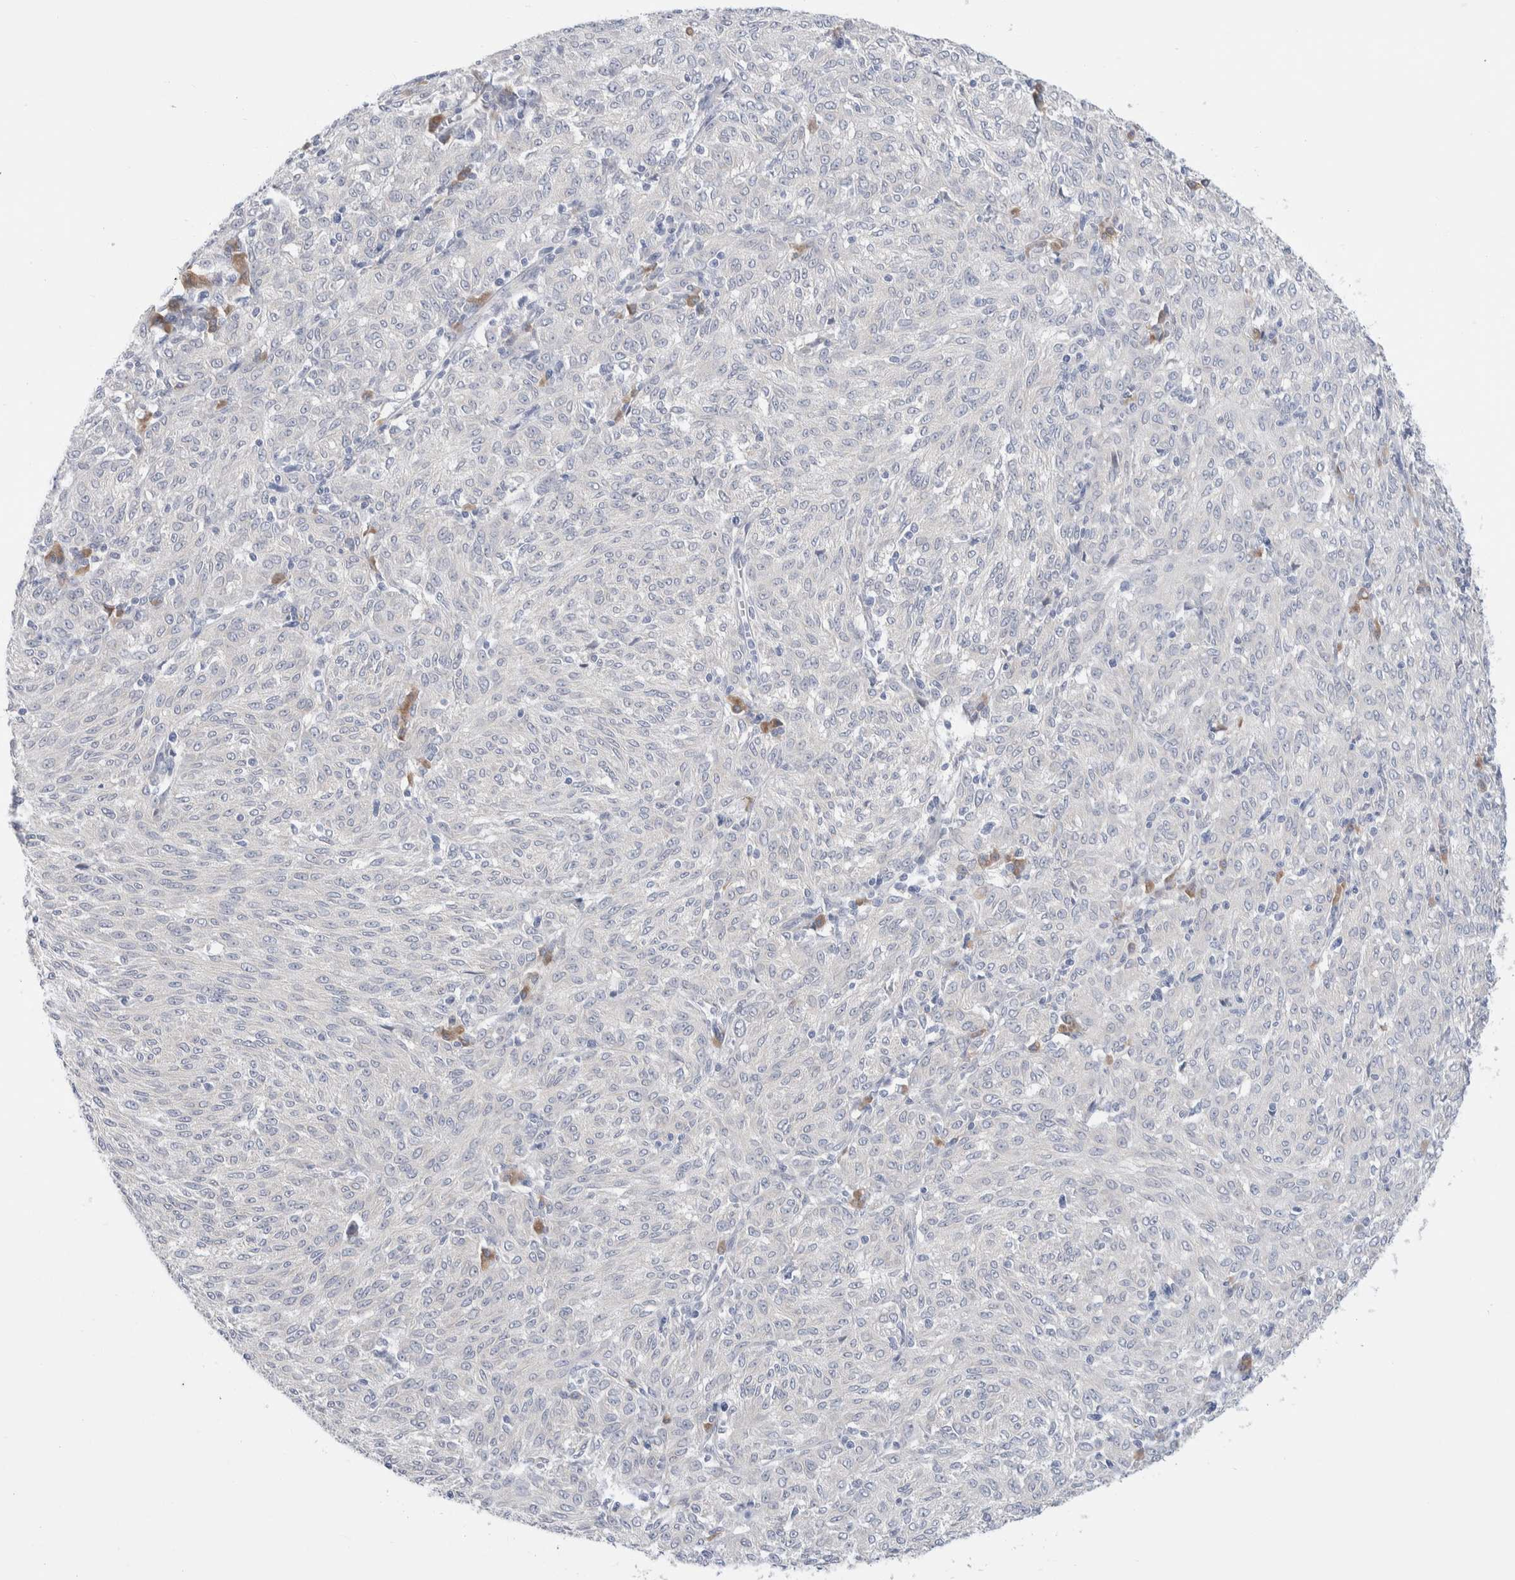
{"staining": {"intensity": "negative", "quantity": "none", "location": "none"}, "tissue": "melanoma", "cell_type": "Tumor cells", "image_type": "cancer", "snomed": [{"axis": "morphology", "description": "Malignant melanoma, NOS"}, {"axis": "topography", "description": "Skin"}], "caption": "Immunohistochemistry of malignant melanoma reveals no staining in tumor cells.", "gene": "RUSF1", "patient": {"sex": "female", "age": 72}}